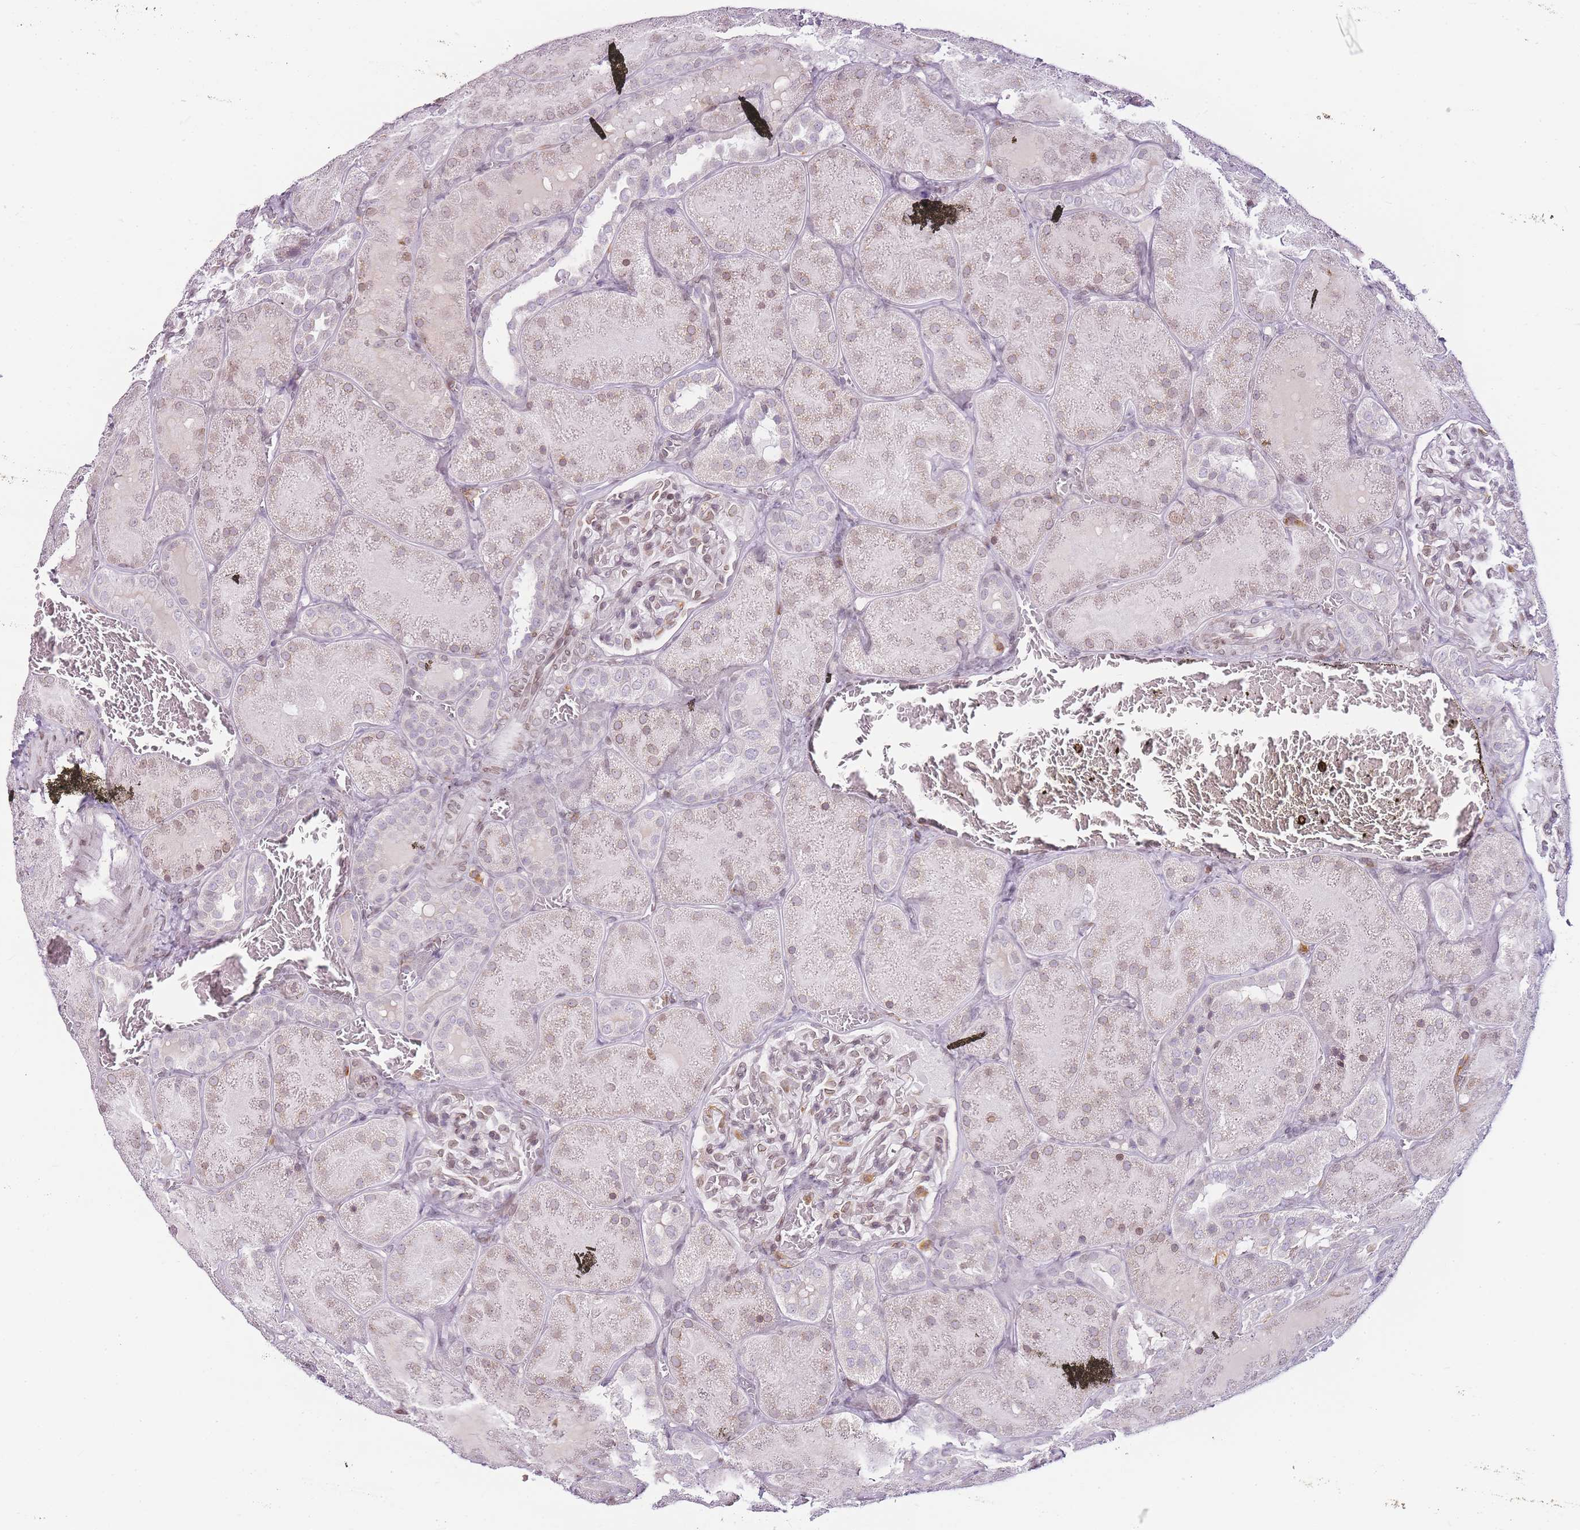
{"staining": {"intensity": "negative", "quantity": "none", "location": "none"}, "tissue": "kidney", "cell_type": "Cells in glomeruli", "image_type": "normal", "snomed": [{"axis": "morphology", "description": "Normal tissue, NOS"}, {"axis": "topography", "description": "Kidney"}], "caption": "This is a histopathology image of immunohistochemistry staining of benign kidney, which shows no expression in cells in glomeruli. (Stains: DAB IHC with hematoxylin counter stain, Microscopy: brightfield microscopy at high magnification).", "gene": "JAKMIP1", "patient": {"sex": "male", "age": 28}}